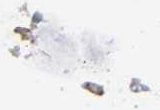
{"staining": {"intensity": "negative", "quantity": "none", "location": "none"}, "tissue": "colon", "cell_type": "Endothelial cells", "image_type": "normal", "snomed": [{"axis": "morphology", "description": "Normal tissue, NOS"}, {"axis": "topography", "description": "Smooth muscle"}, {"axis": "topography", "description": "Colon"}], "caption": "This is an immunohistochemistry image of benign colon. There is no positivity in endothelial cells.", "gene": "NOVA1", "patient": {"sex": "male", "age": 67}}